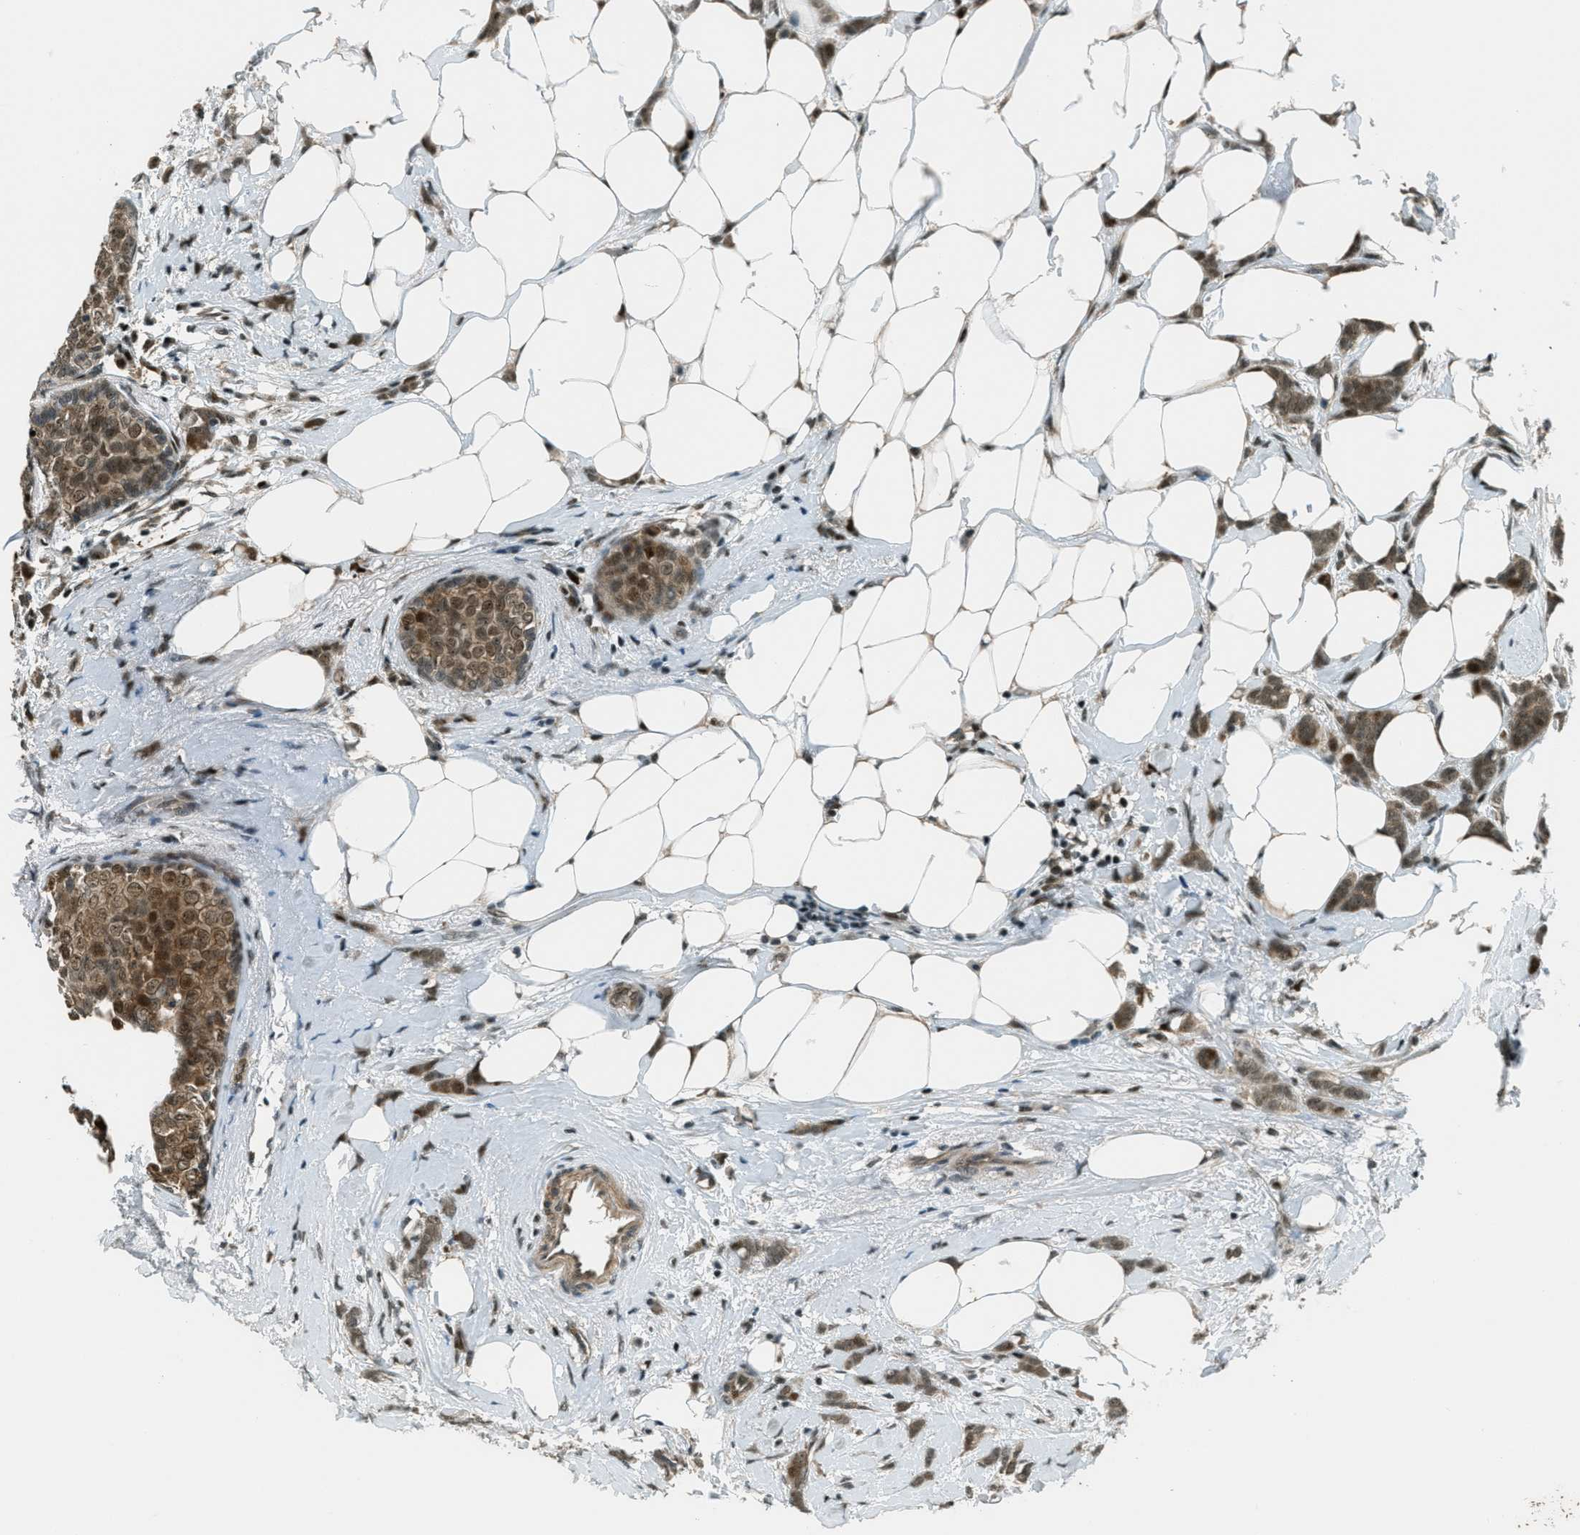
{"staining": {"intensity": "moderate", "quantity": ">75%", "location": "cytoplasmic/membranous,nuclear"}, "tissue": "breast cancer", "cell_type": "Tumor cells", "image_type": "cancer", "snomed": [{"axis": "morphology", "description": "Lobular carcinoma, in situ"}, {"axis": "morphology", "description": "Lobular carcinoma"}, {"axis": "topography", "description": "Breast"}], "caption": "Tumor cells reveal medium levels of moderate cytoplasmic/membranous and nuclear staining in approximately >75% of cells in lobular carcinoma in situ (breast).", "gene": "FOXM1", "patient": {"sex": "female", "age": 41}}